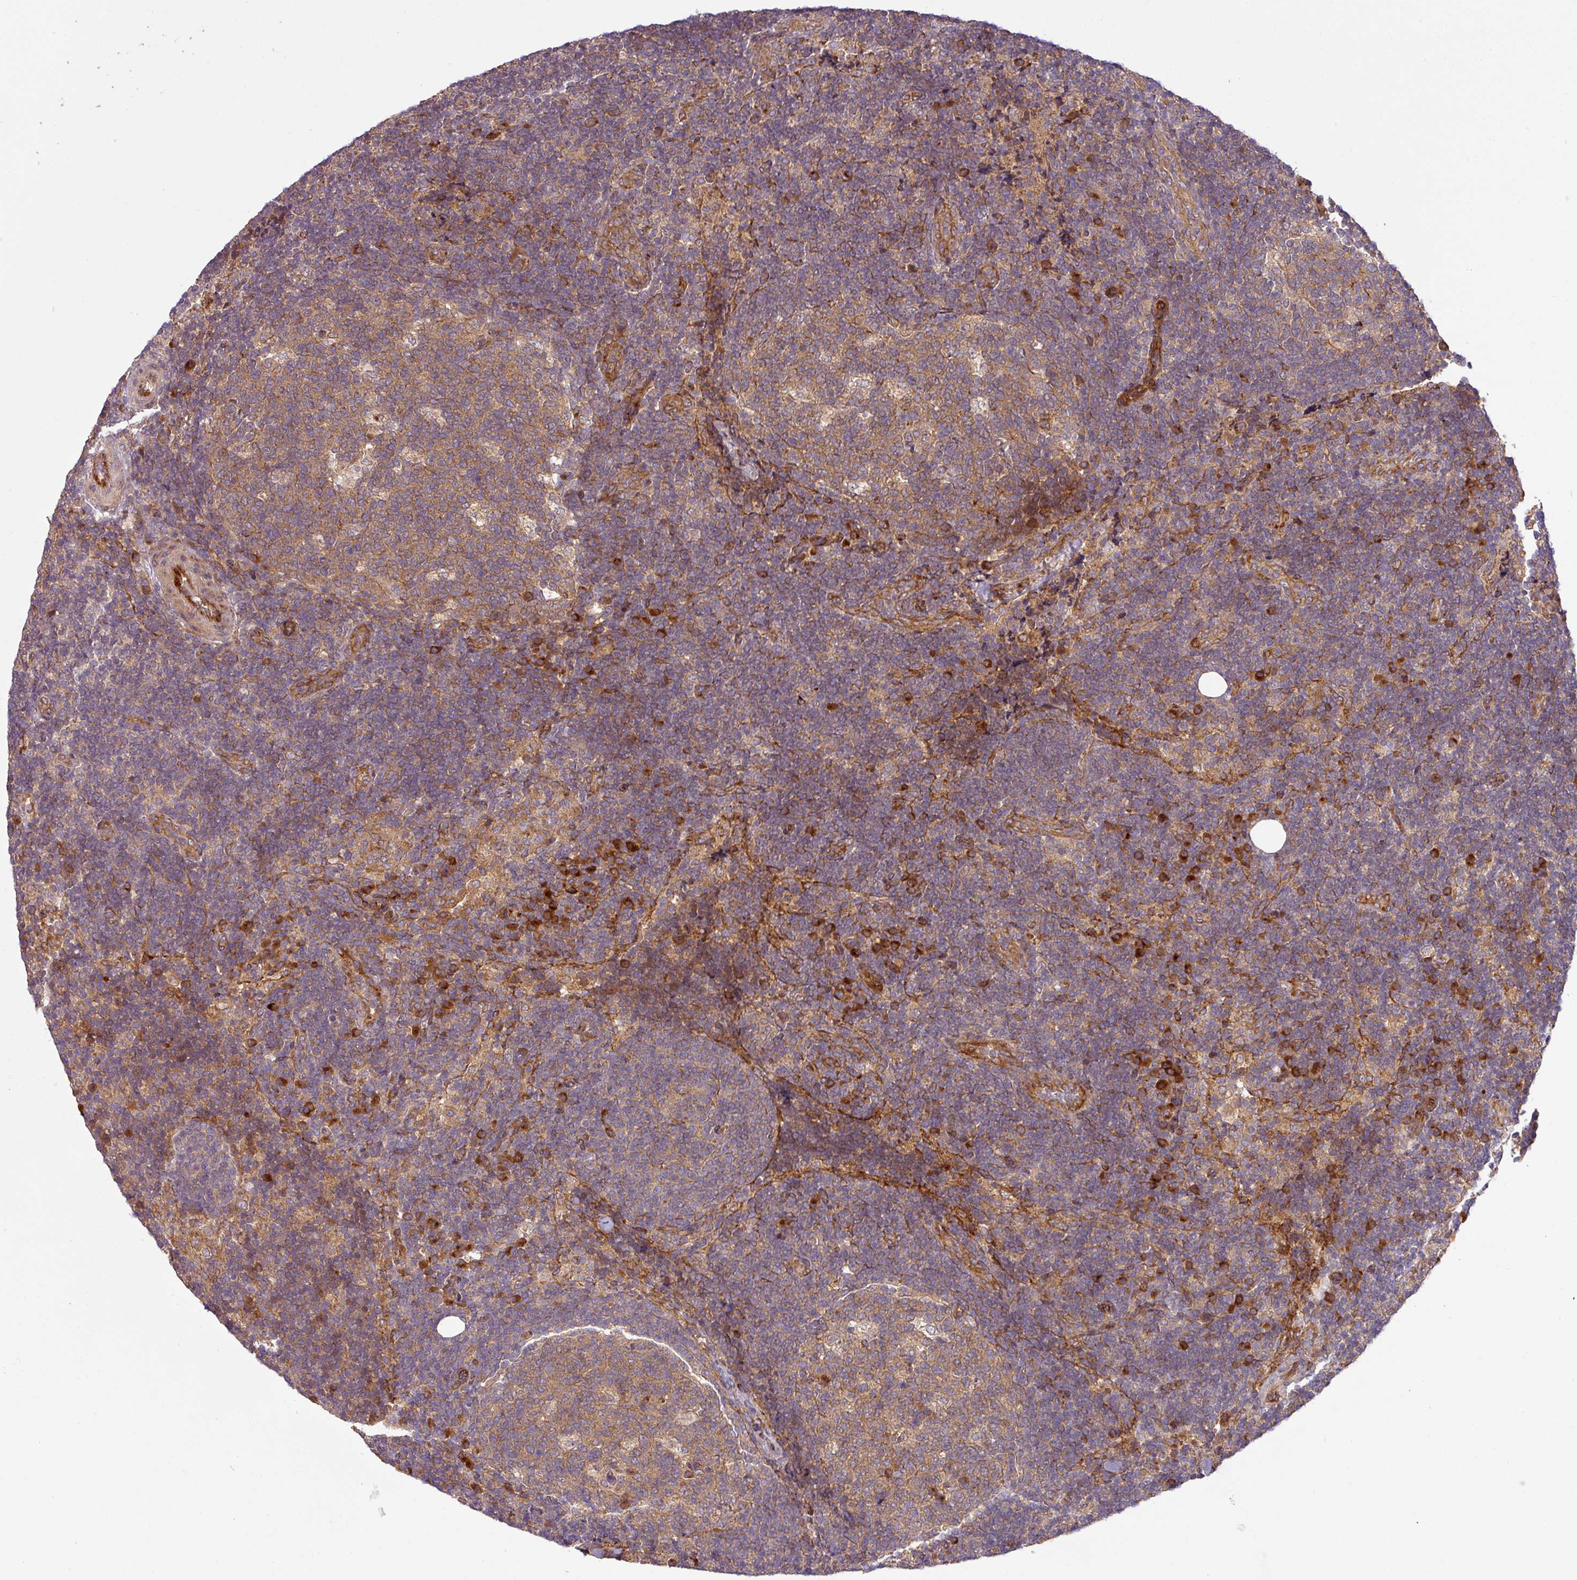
{"staining": {"intensity": "moderate", "quantity": ">75%", "location": "cytoplasmic/membranous"}, "tissue": "lymph node", "cell_type": "Germinal center cells", "image_type": "normal", "snomed": [{"axis": "morphology", "description": "Normal tissue, NOS"}, {"axis": "topography", "description": "Lymph node"}], "caption": "Human lymph node stained with a brown dye demonstrates moderate cytoplasmic/membranous positive expression in about >75% of germinal center cells.", "gene": "ART1", "patient": {"sex": "female", "age": 31}}